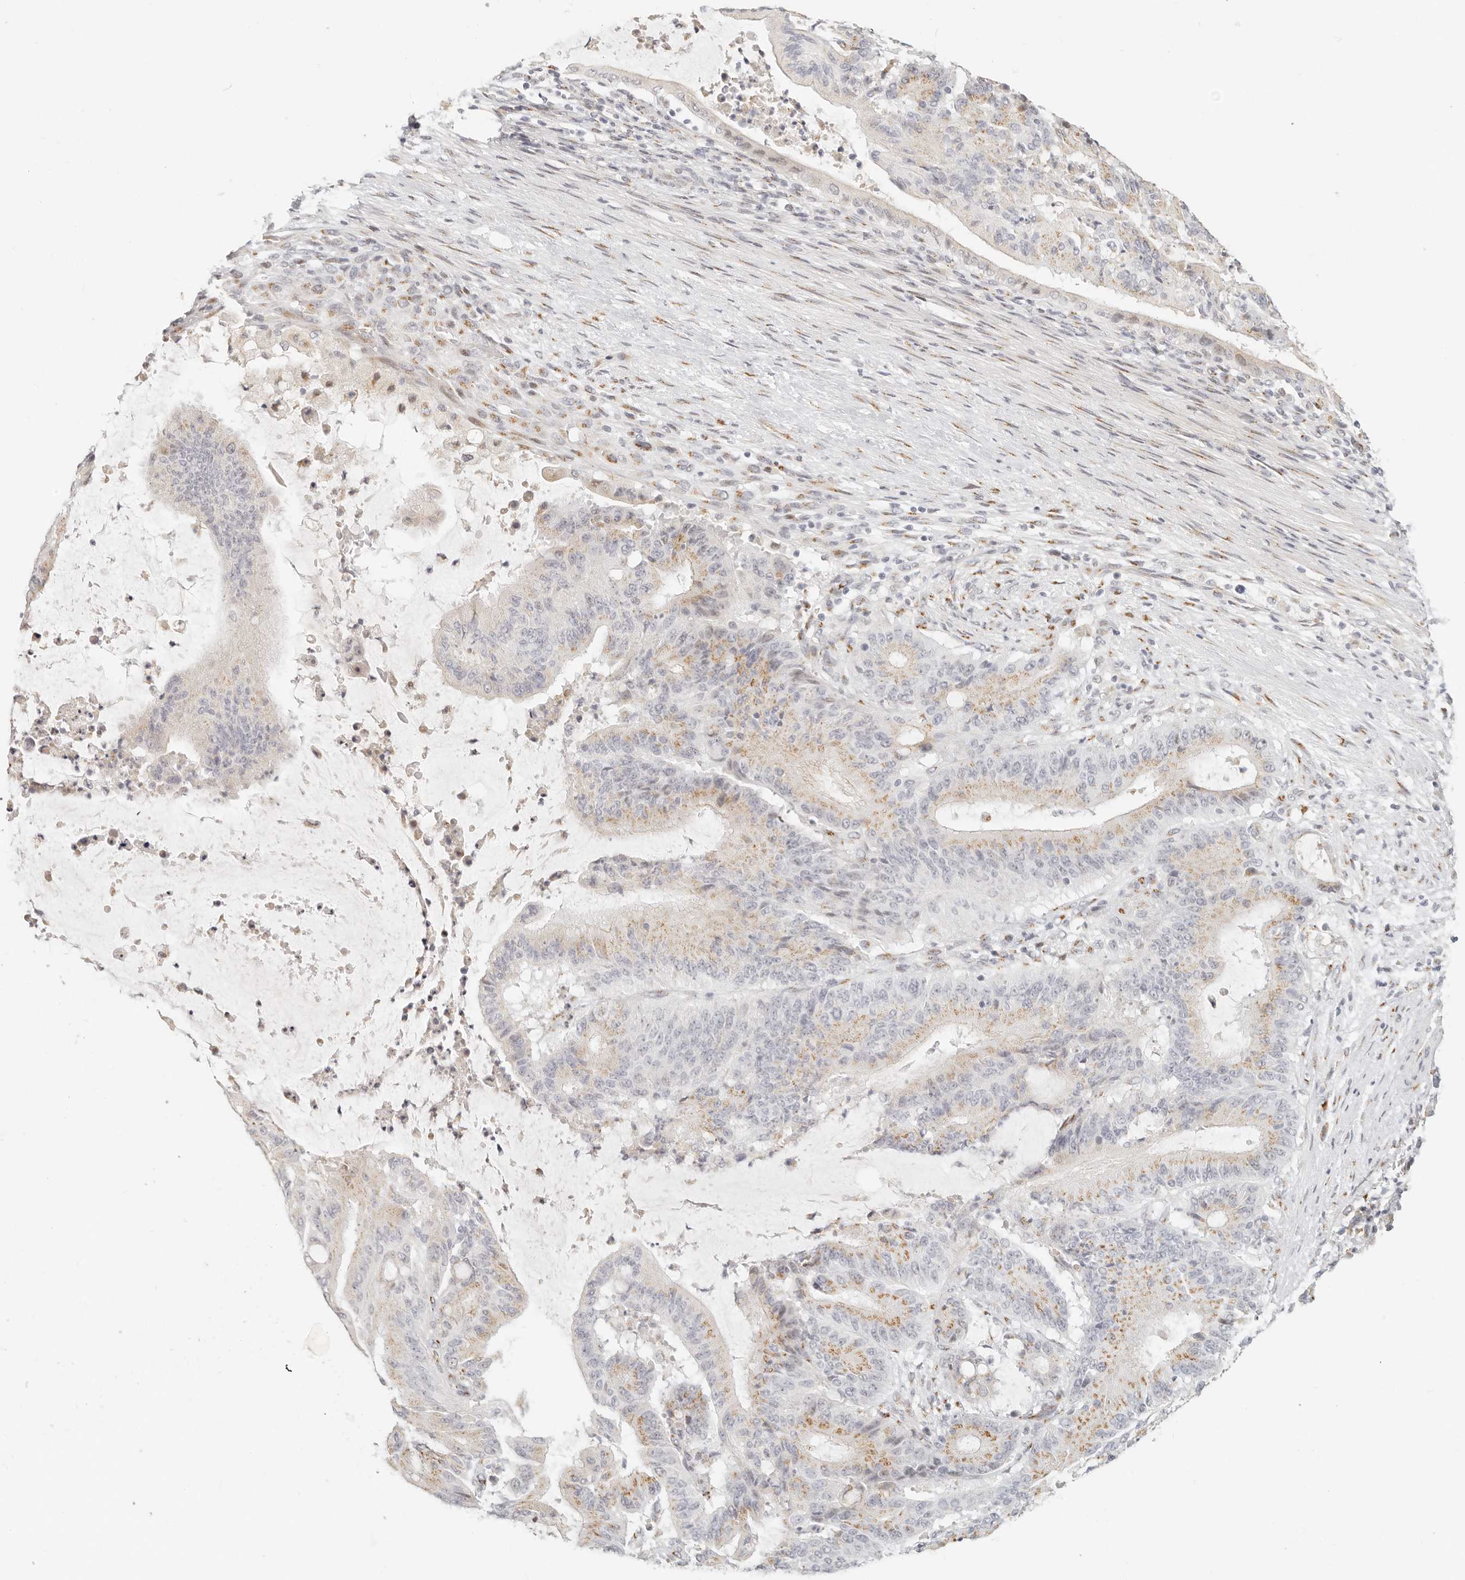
{"staining": {"intensity": "moderate", "quantity": ">75%", "location": "cytoplasmic/membranous"}, "tissue": "liver cancer", "cell_type": "Tumor cells", "image_type": "cancer", "snomed": [{"axis": "morphology", "description": "Normal tissue, NOS"}, {"axis": "morphology", "description": "Cholangiocarcinoma"}, {"axis": "topography", "description": "Liver"}, {"axis": "topography", "description": "Peripheral nerve tissue"}], "caption": "Liver cancer stained for a protein shows moderate cytoplasmic/membranous positivity in tumor cells. The protein is shown in brown color, while the nuclei are stained blue.", "gene": "FAM20B", "patient": {"sex": "female", "age": 73}}